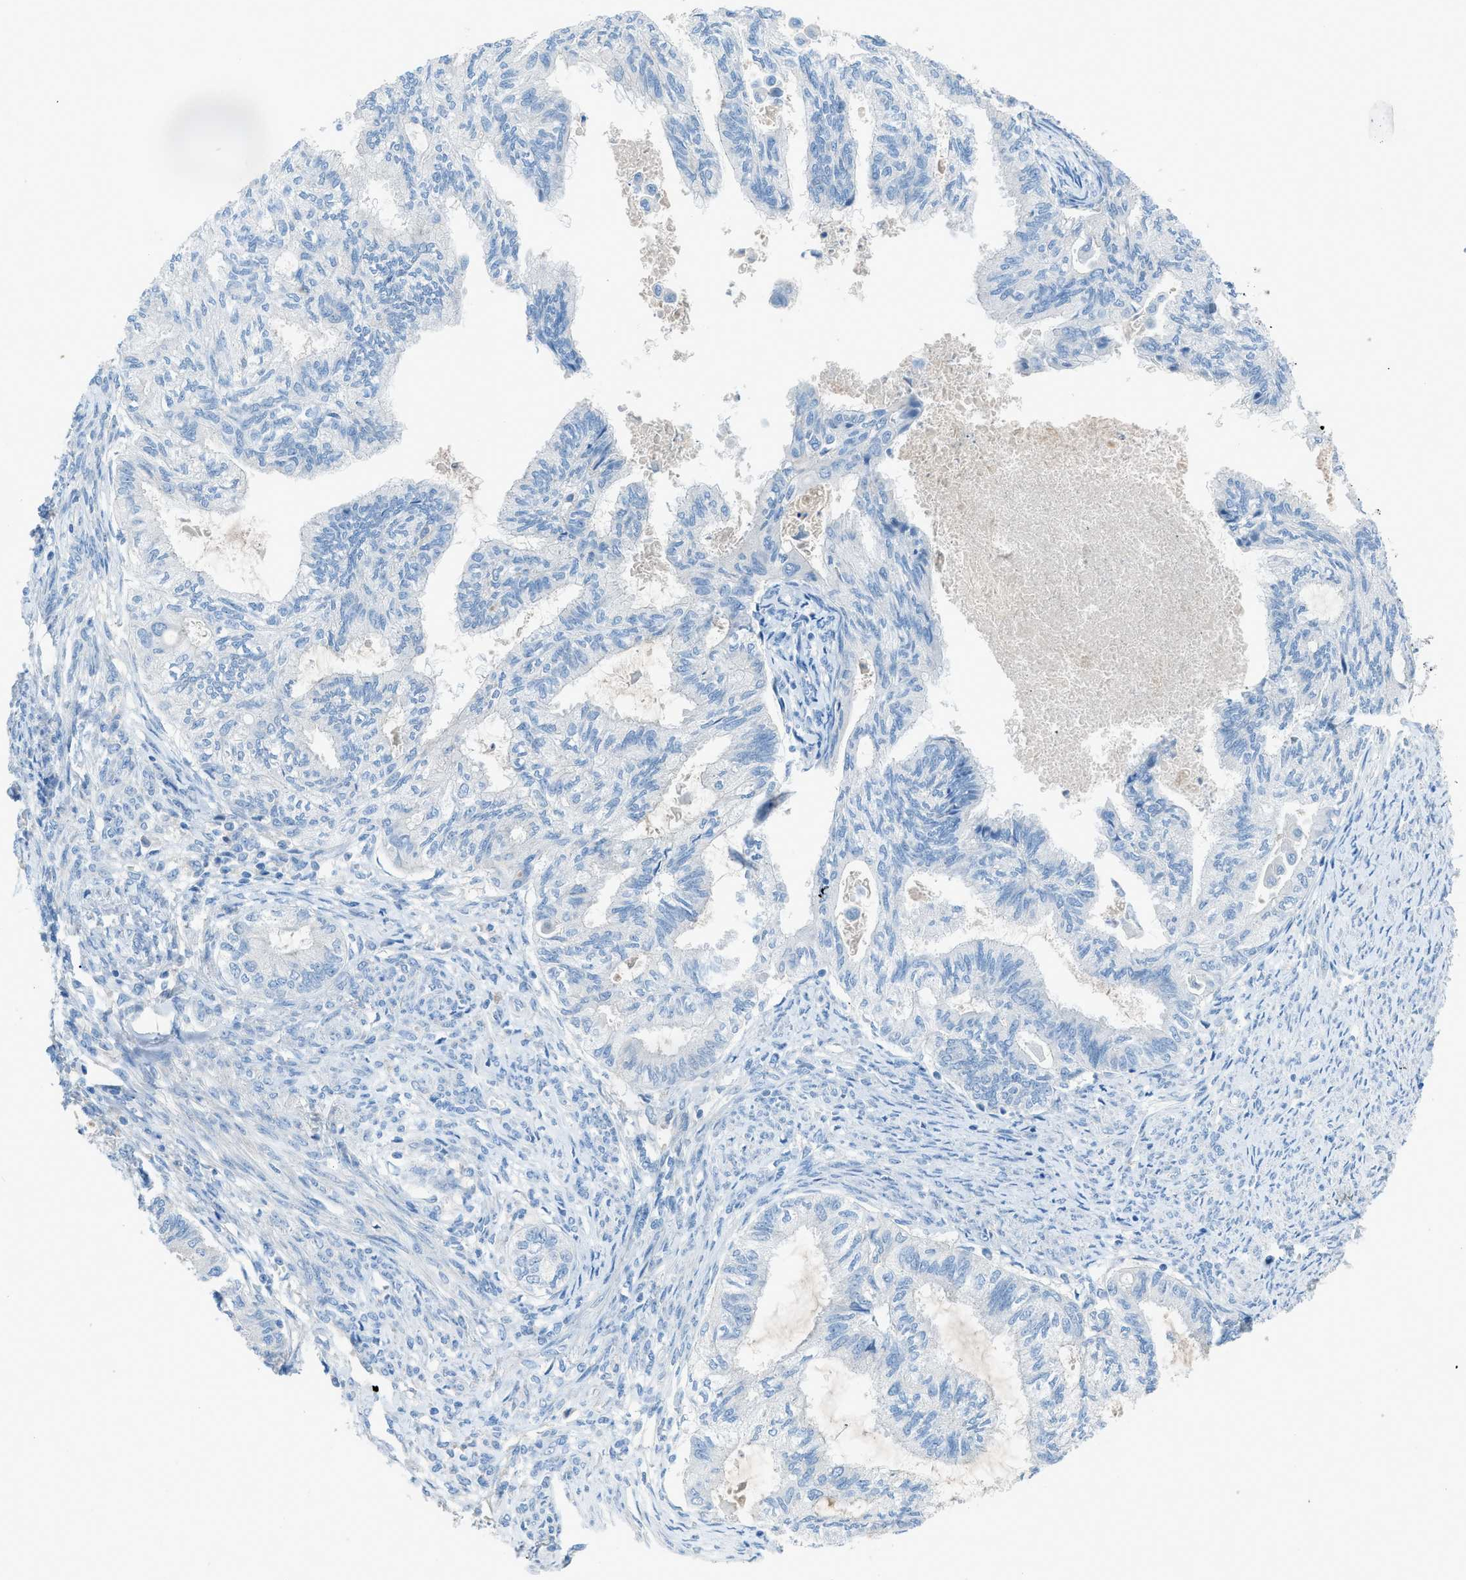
{"staining": {"intensity": "negative", "quantity": "none", "location": "none"}, "tissue": "cervical cancer", "cell_type": "Tumor cells", "image_type": "cancer", "snomed": [{"axis": "morphology", "description": "Normal tissue, NOS"}, {"axis": "morphology", "description": "Adenocarcinoma, NOS"}, {"axis": "topography", "description": "Cervix"}, {"axis": "topography", "description": "Endometrium"}], "caption": "High power microscopy photomicrograph of an IHC micrograph of cervical adenocarcinoma, revealing no significant expression in tumor cells.", "gene": "C5AR2", "patient": {"sex": "female", "age": 86}}